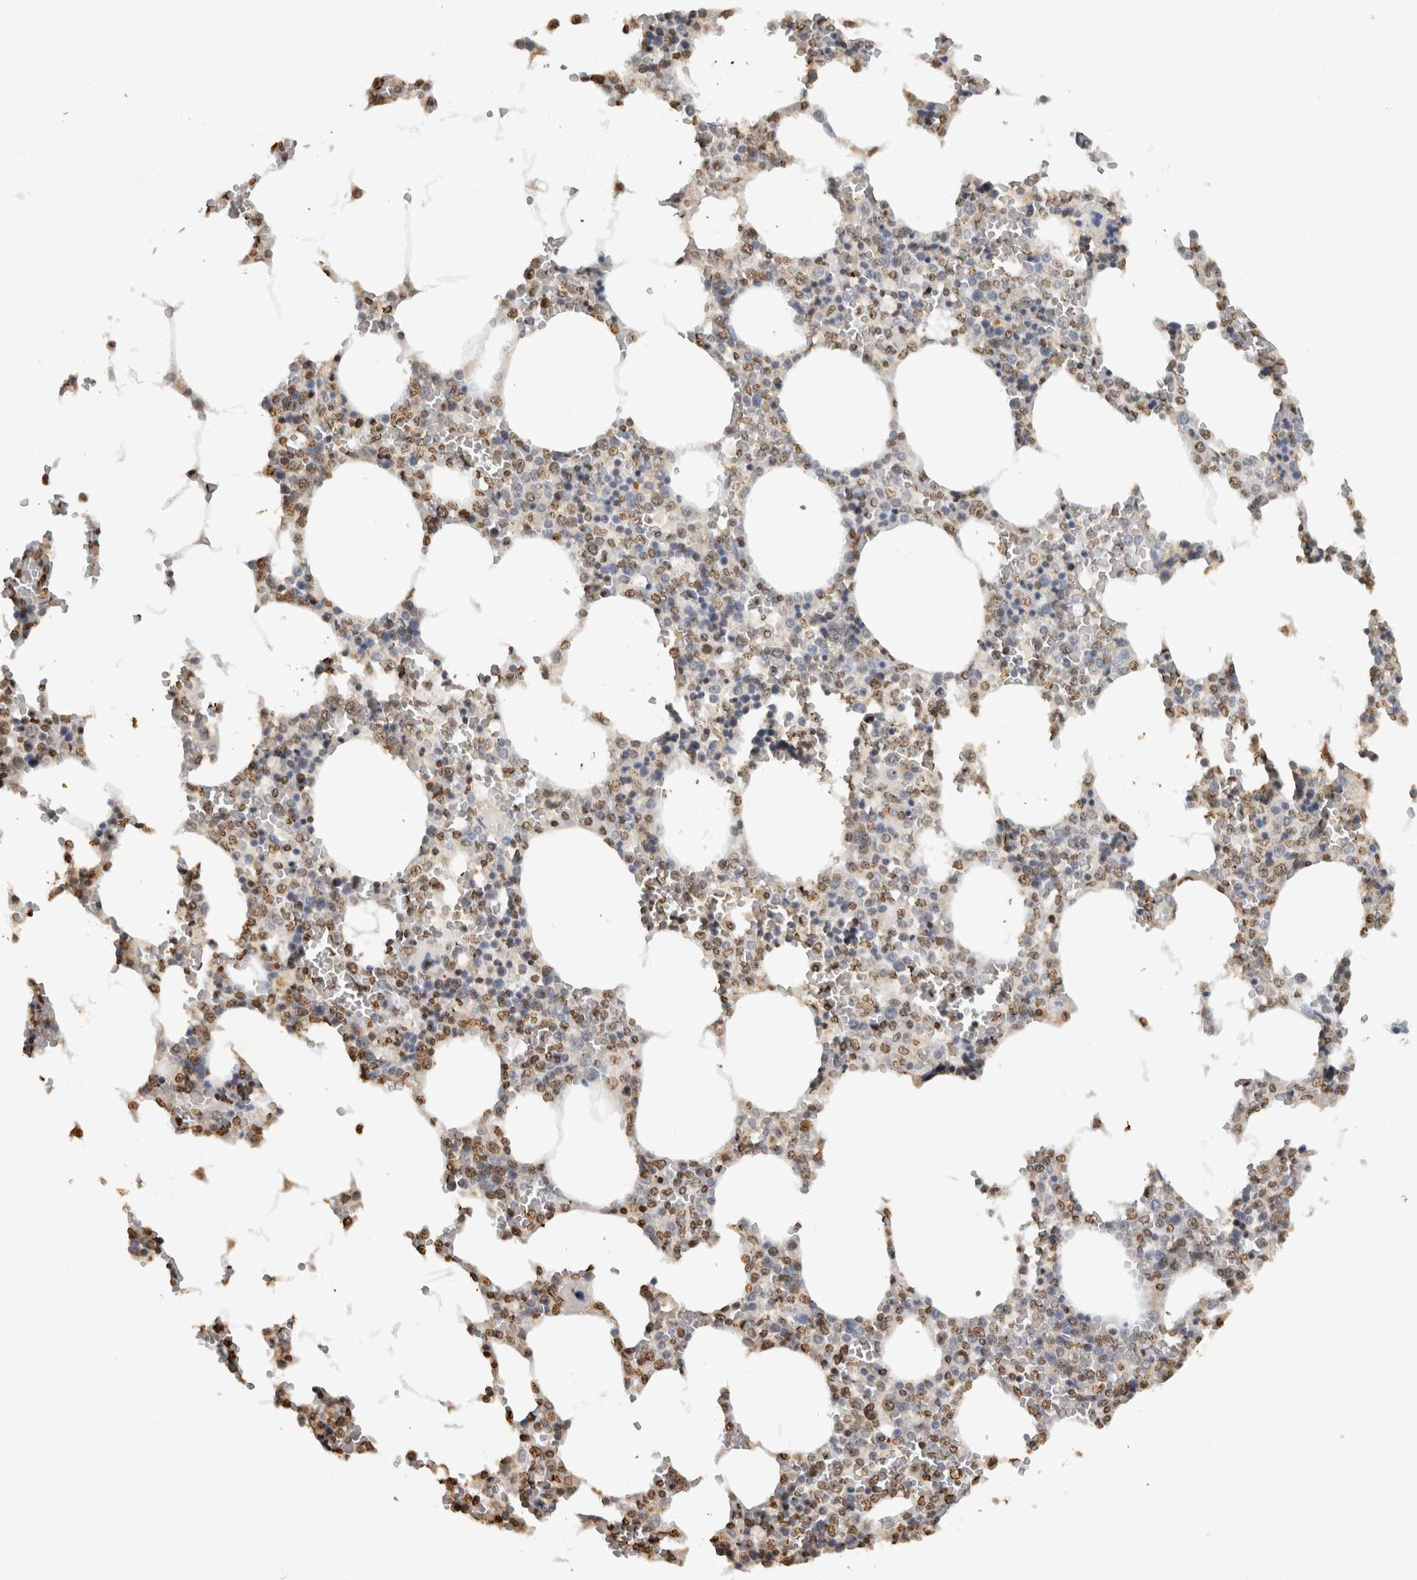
{"staining": {"intensity": "moderate", "quantity": "25%-75%", "location": "nuclear"}, "tissue": "bone marrow", "cell_type": "Hematopoietic cells", "image_type": "normal", "snomed": [{"axis": "morphology", "description": "Normal tissue, NOS"}, {"axis": "topography", "description": "Bone marrow"}], "caption": "Immunohistochemistry (IHC) micrograph of normal bone marrow stained for a protein (brown), which shows medium levels of moderate nuclear staining in approximately 25%-75% of hematopoietic cells.", "gene": "HAND2", "patient": {"sex": "male", "age": 70}}